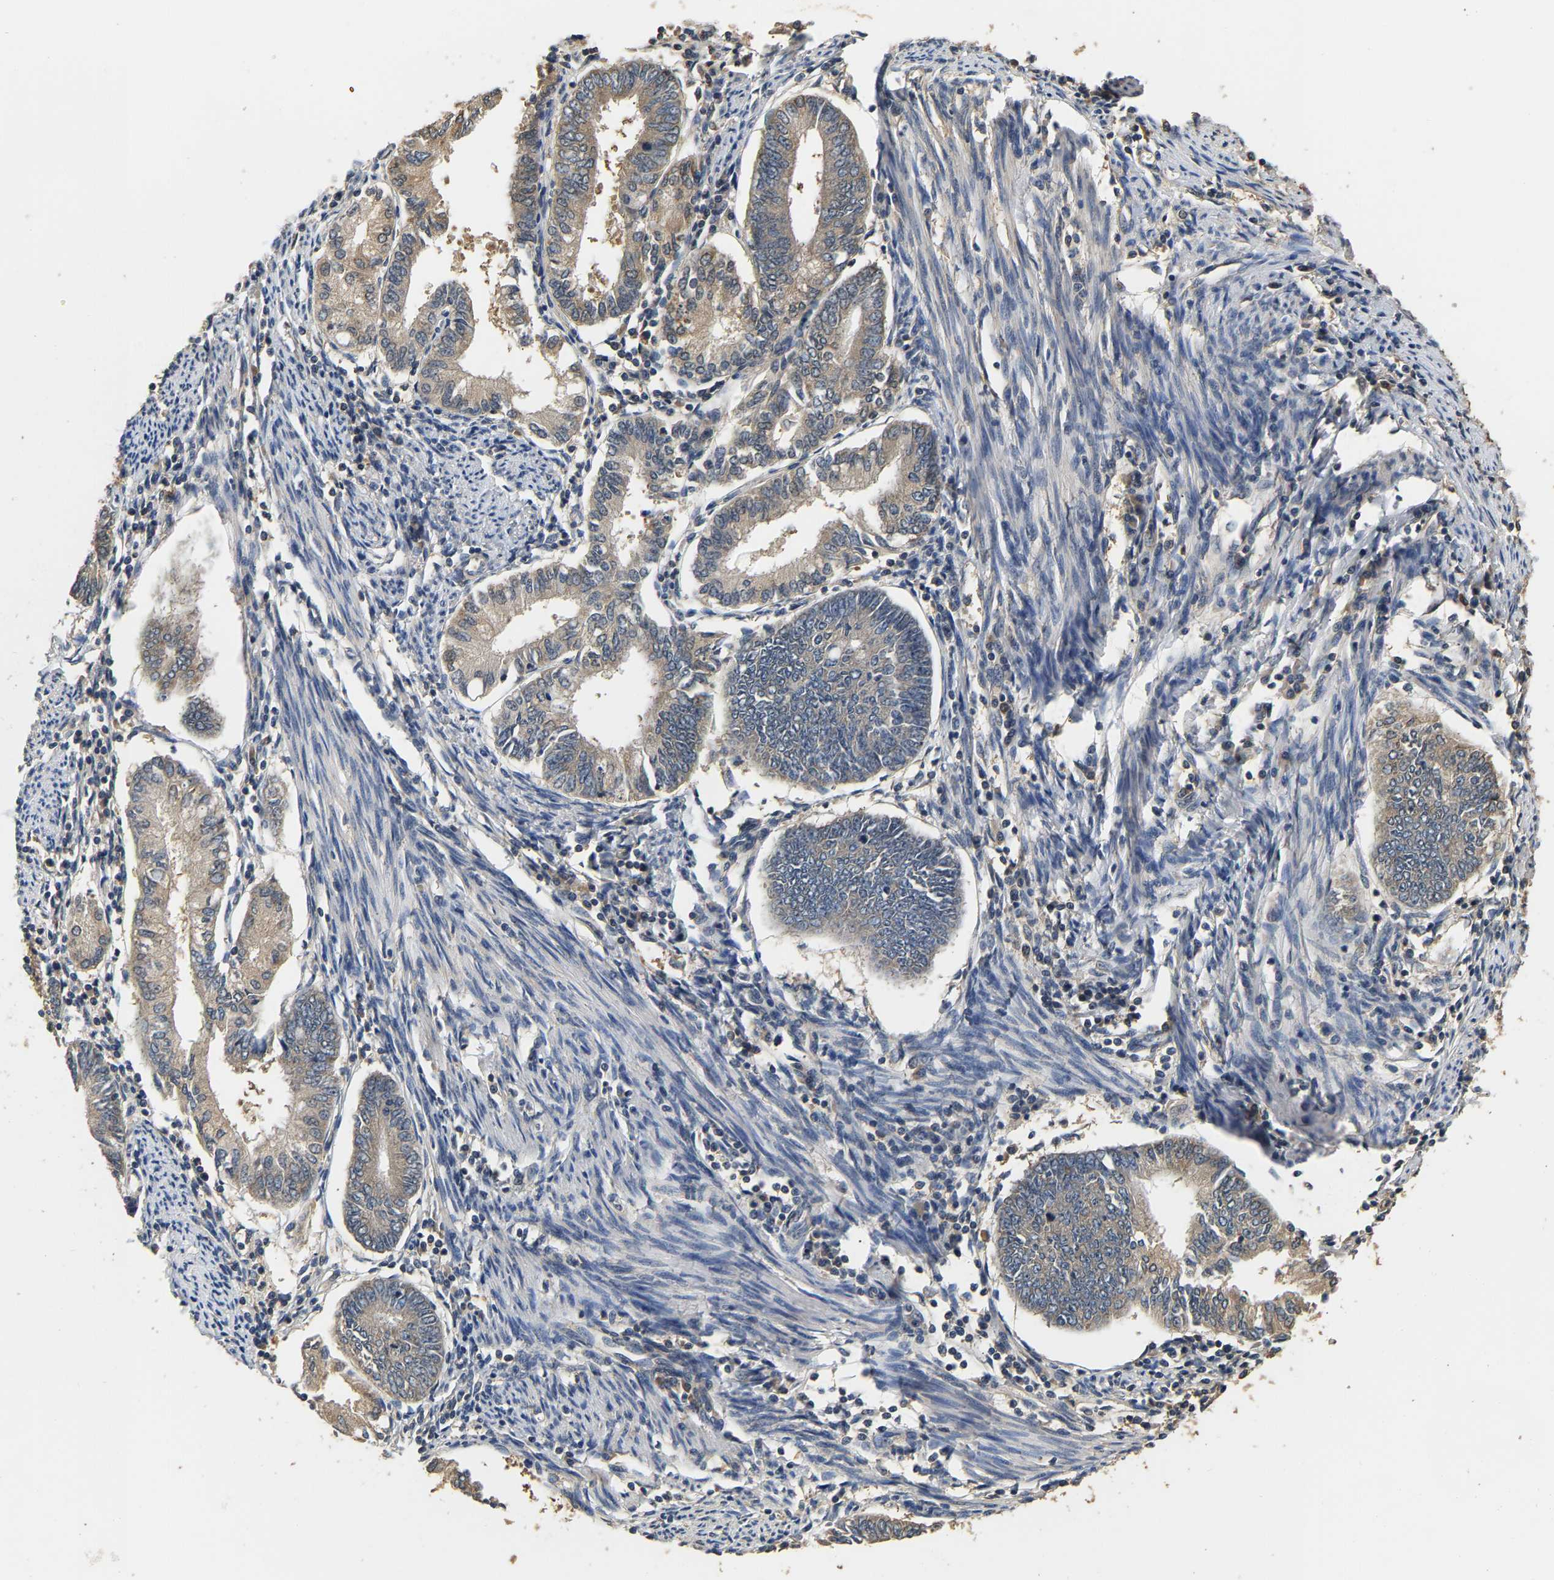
{"staining": {"intensity": "weak", "quantity": ">75%", "location": "cytoplasmic/membranous"}, "tissue": "endometrial cancer", "cell_type": "Tumor cells", "image_type": "cancer", "snomed": [{"axis": "morphology", "description": "Adenocarcinoma, NOS"}, {"axis": "topography", "description": "Endometrium"}], "caption": "This photomicrograph displays adenocarcinoma (endometrial) stained with IHC to label a protein in brown. The cytoplasmic/membranous of tumor cells show weak positivity for the protein. Nuclei are counter-stained blue.", "gene": "GPI", "patient": {"sex": "female", "age": 86}}